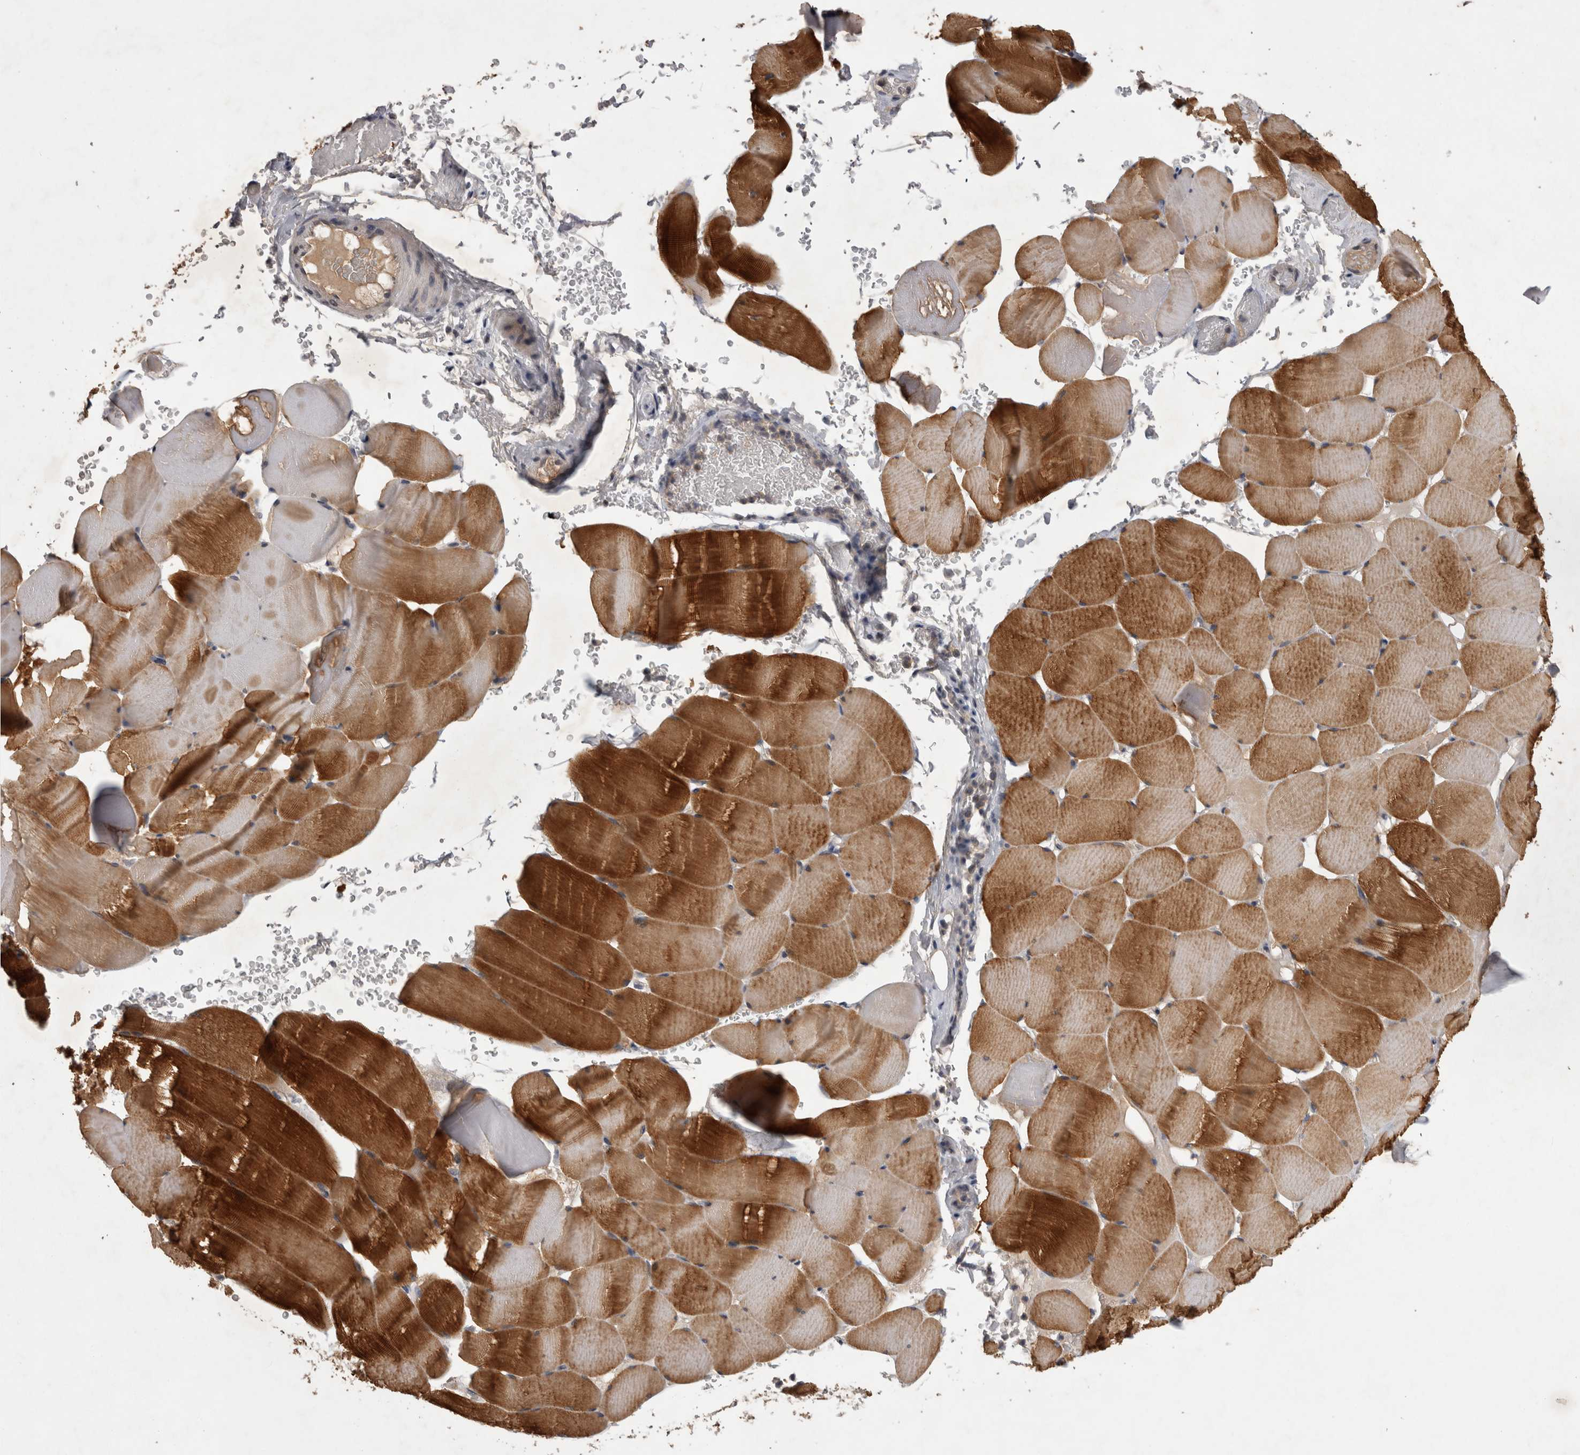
{"staining": {"intensity": "strong", "quantity": ">75%", "location": "cytoplasmic/membranous"}, "tissue": "skeletal muscle", "cell_type": "Myocytes", "image_type": "normal", "snomed": [{"axis": "morphology", "description": "Normal tissue, NOS"}, {"axis": "topography", "description": "Skeletal muscle"}], "caption": "About >75% of myocytes in normal human skeletal muscle show strong cytoplasmic/membranous protein expression as visualized by brown immunohistochemical staining.", "gene": "ZNF114", "patient": {"sex": "male", "age": 62}}